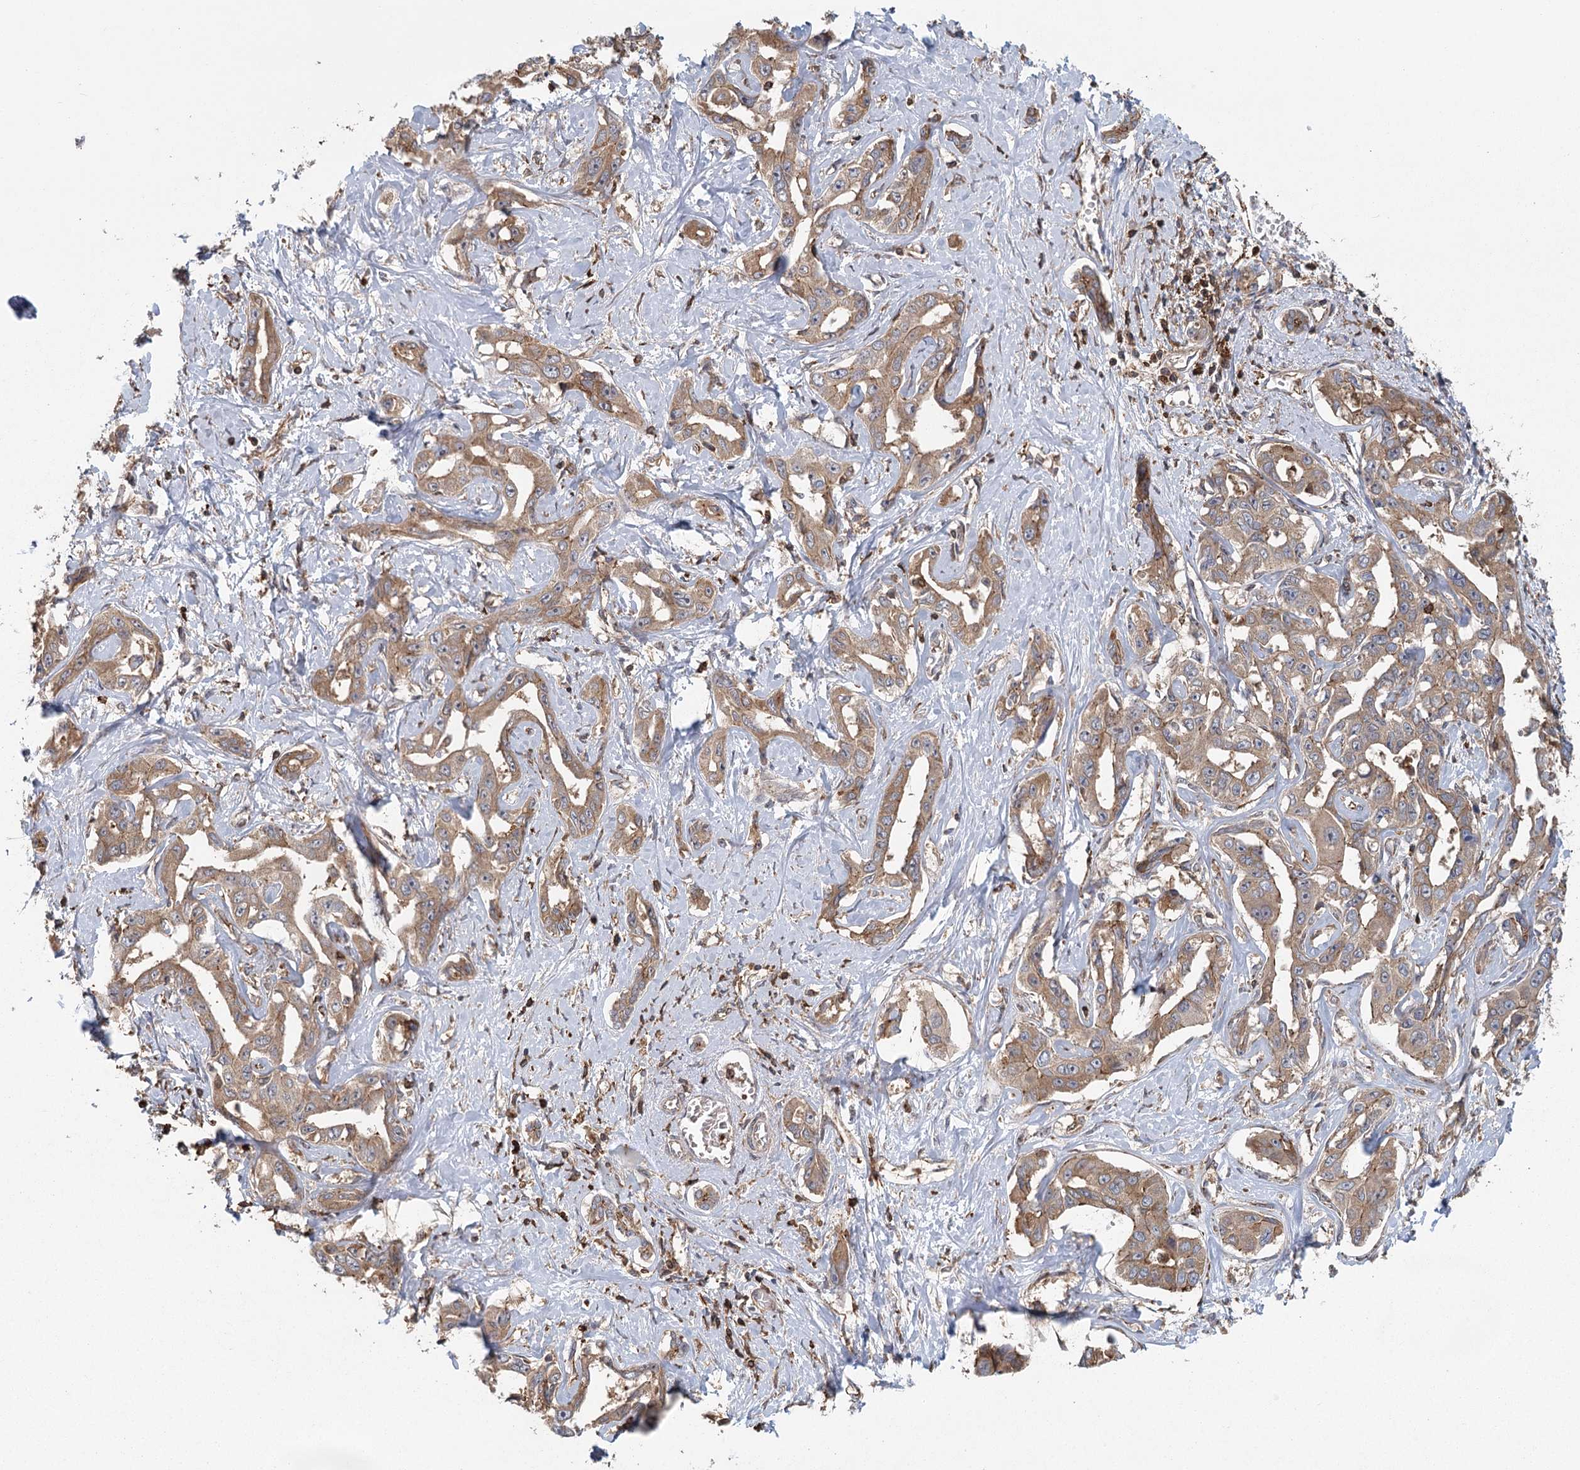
{"staining": {"intensity": "moderate", "quantity": ">75%", "location": "cytoplasmic/membranous"}, "tissue": "liver cancer", "cell_type": "Tumor cells", "image_type": "cancer", "snomed": [{"axis": "morphology", "description": "Cholangiocarcinoma"}, {"axis": "topography", "description": "Liver"}], "caption": "Immunohistochemistry (IHC) (DAB) staining of liver cancer demonstrates moderate cytoplasmic/membranous protein positivity in approximately >75% of tumor cells.", "gene": "PLEKHA7", "patient": {"sex": "male", "age": 59}}